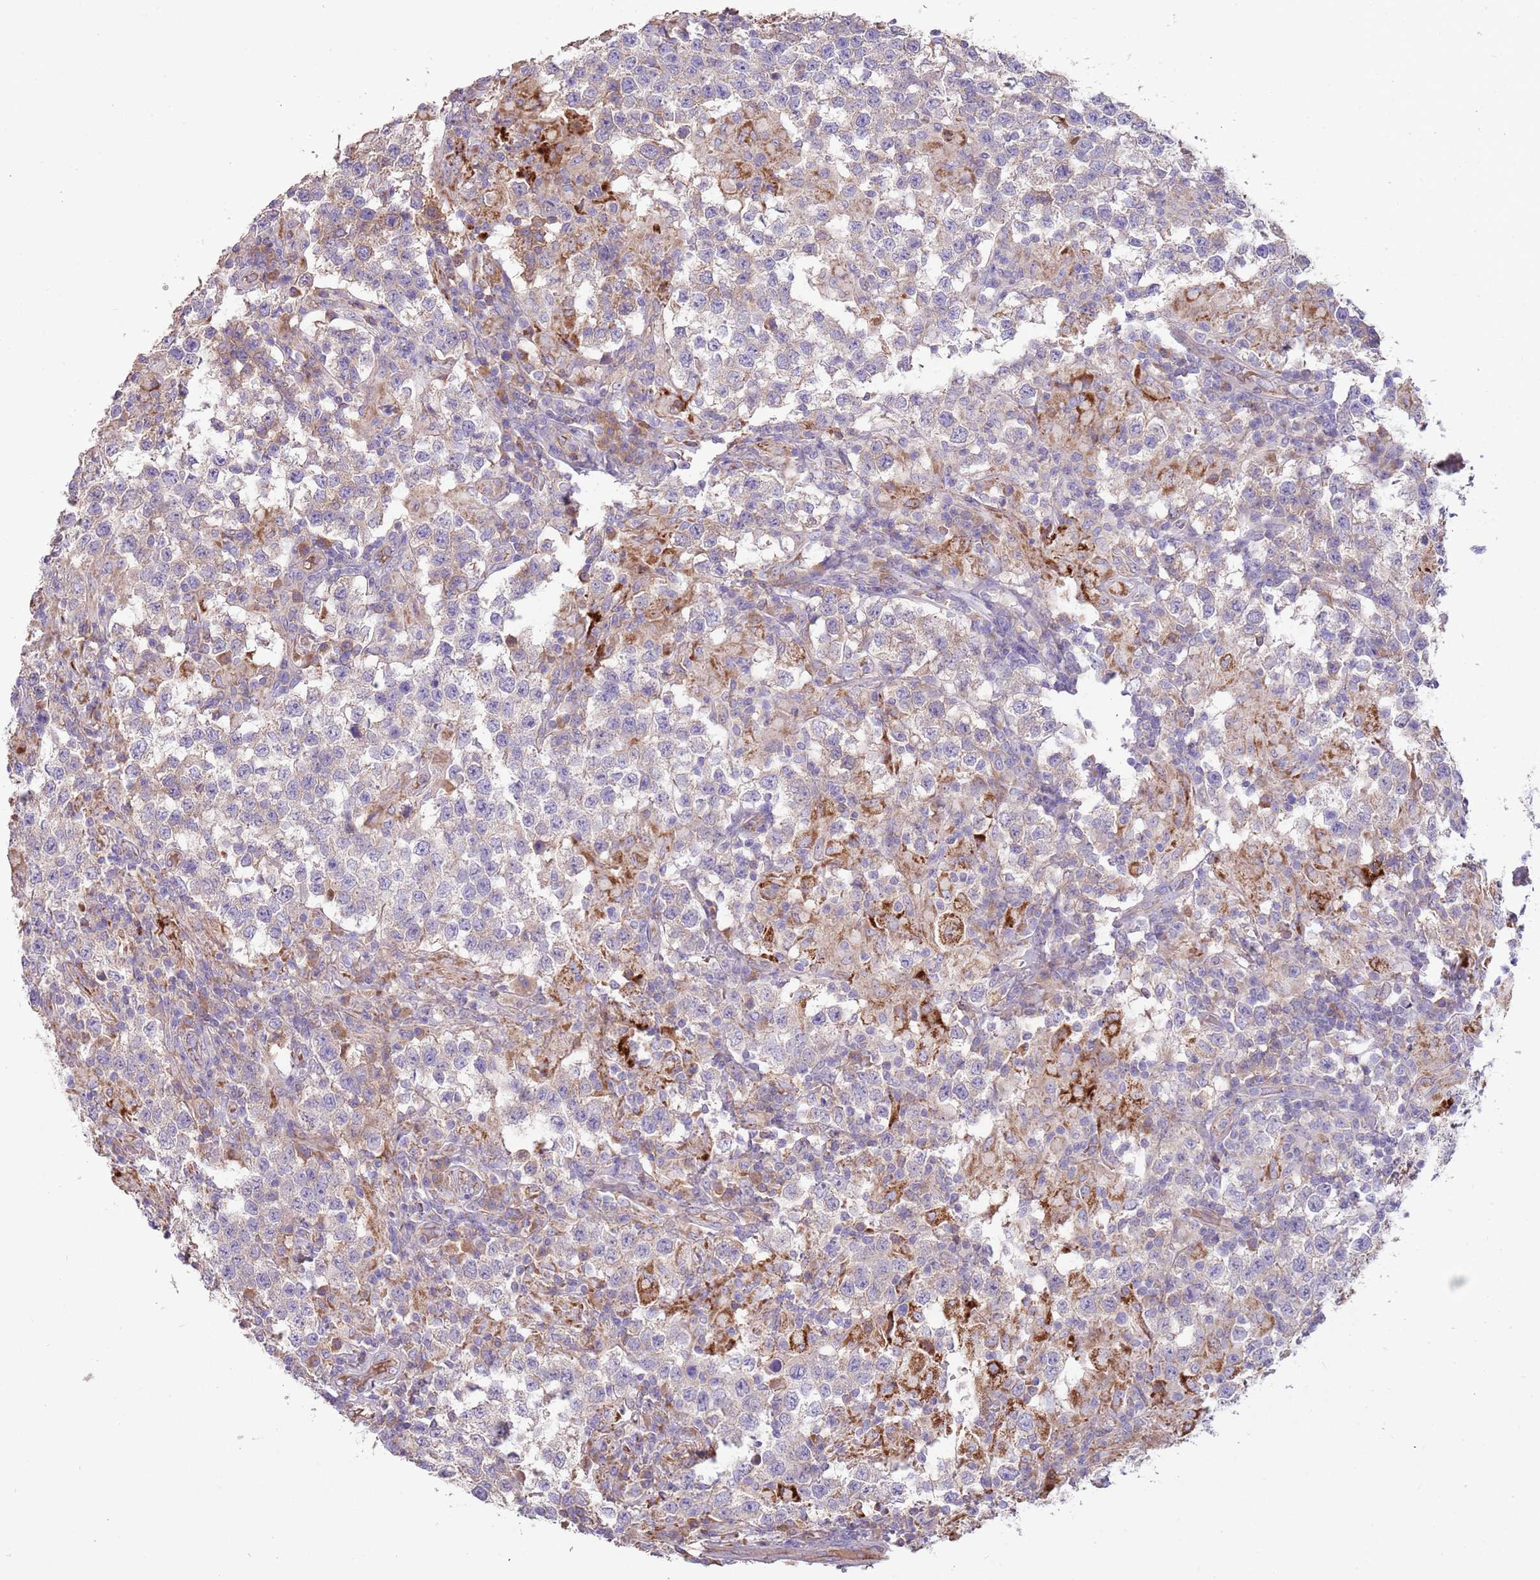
{"staining": {"intensity": "negative", "quantity": "none", "location": "none"}, "tissue": "testis cancer", "cell_type": "Tumor cells", "image_type": "cancer", "snomed": [{"axis": "morphology", "description": "Seminoma, NOS"}, {"axis": "morphology", "description": "Carcinoma, Embryonal, NOS"}, {"axis": "topography", "description": "Testis"}], "caption": "Immunohistochemistry micrograph of testis cancer stained for a protein (brown), which shows no staining in tumor cells.", "gene": "TRMO", "patient": {"sex": "male", "age": 41}}